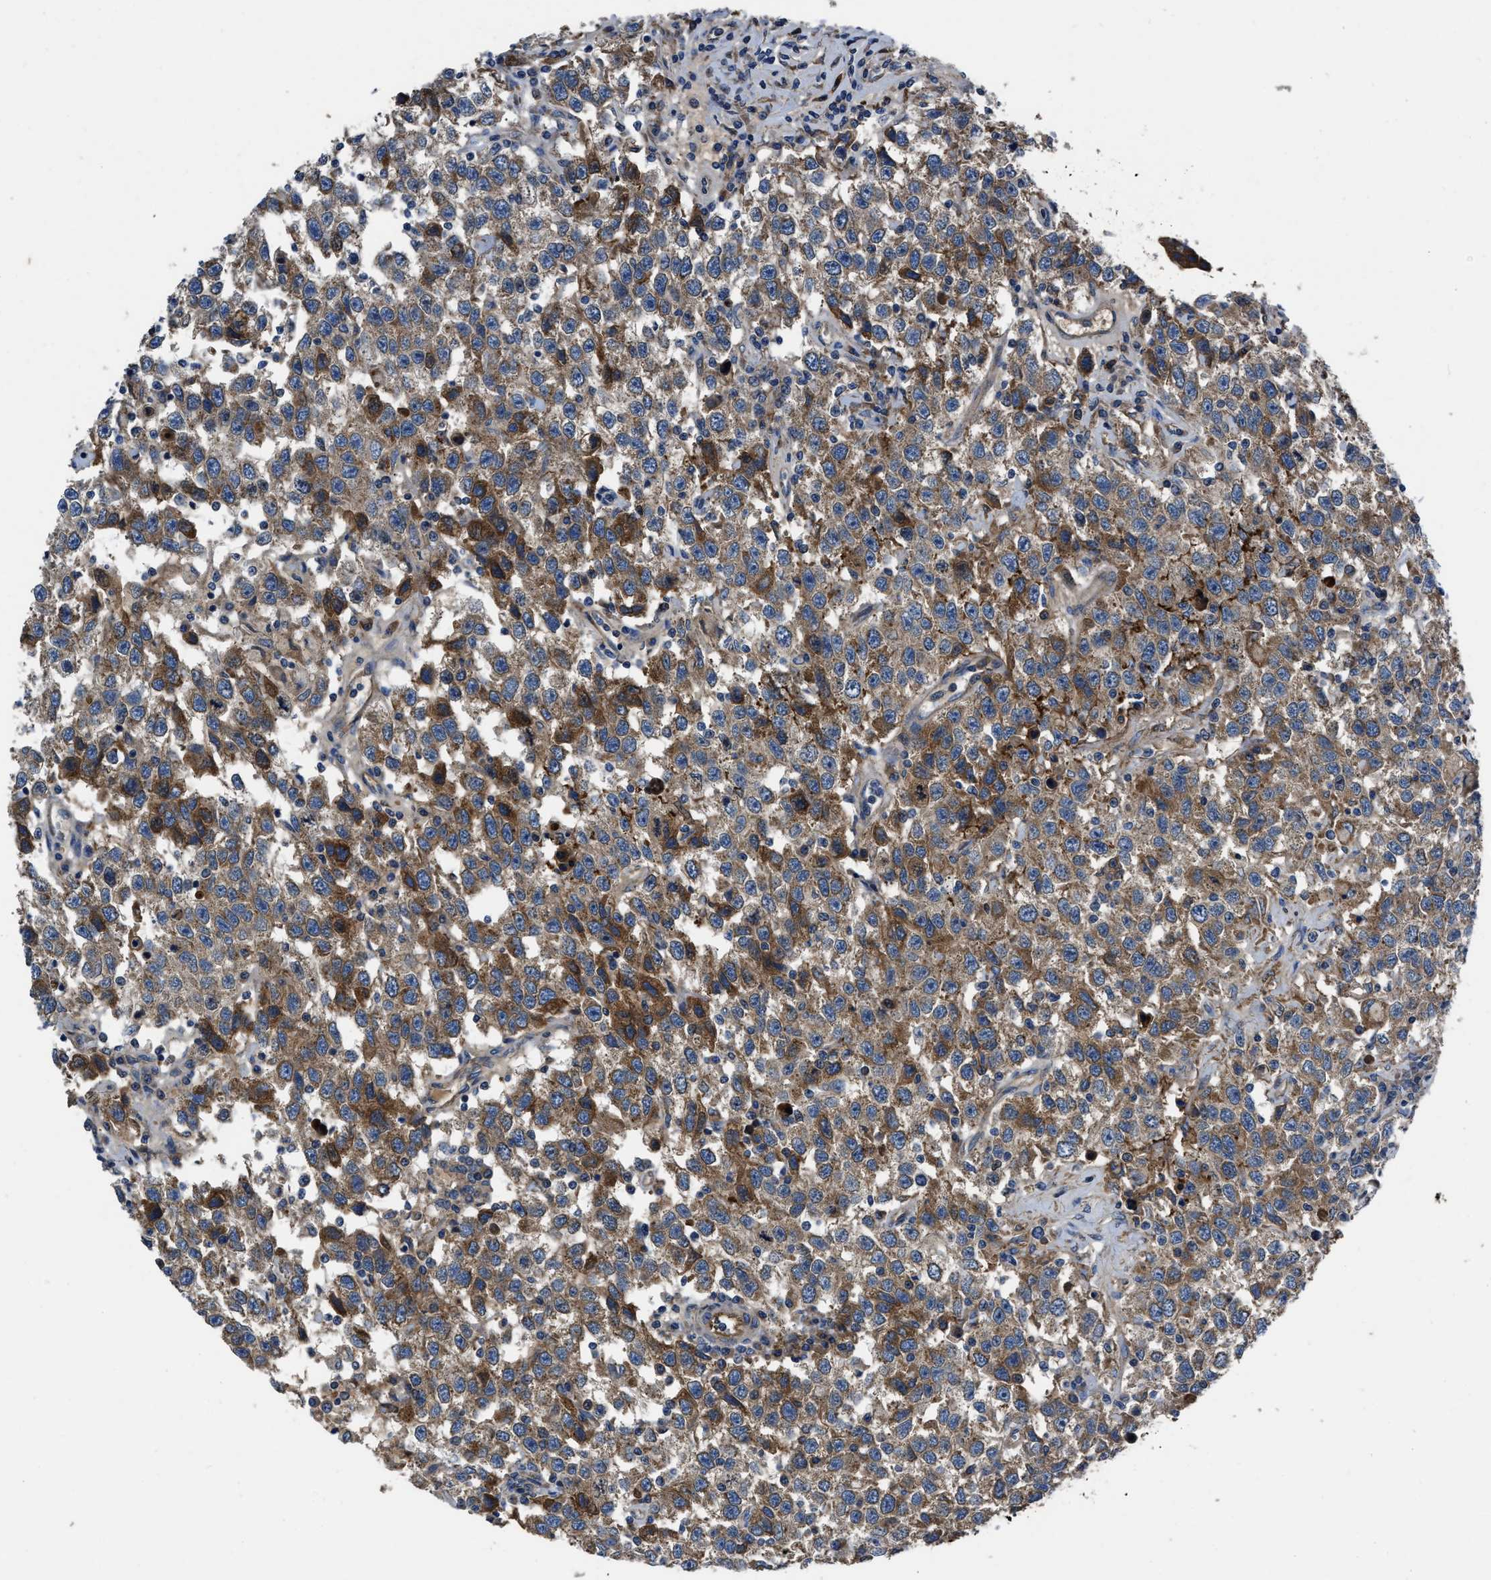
{"staining": {"intensity": "moderate", "quantity": ">75%", "location": "cytoplasmic/membranous"}, "tissue": "testis cancer", "cell_type": "Tumor cells", "image_type": "cancer", "snomed": [{"axis": "morphology", "description": "Seminoma, NOS"}, {"axis": "topography", "description": "Testis"}], "caption": "High-power microscopy captured an immunohistochemistry histopathology image of testis cancer, revealing moderate cytoplasmic/membranous staining in about >75% of tumor cells.", "gene": "ERC1", "patient": {"sex": "male", "age": 41}}